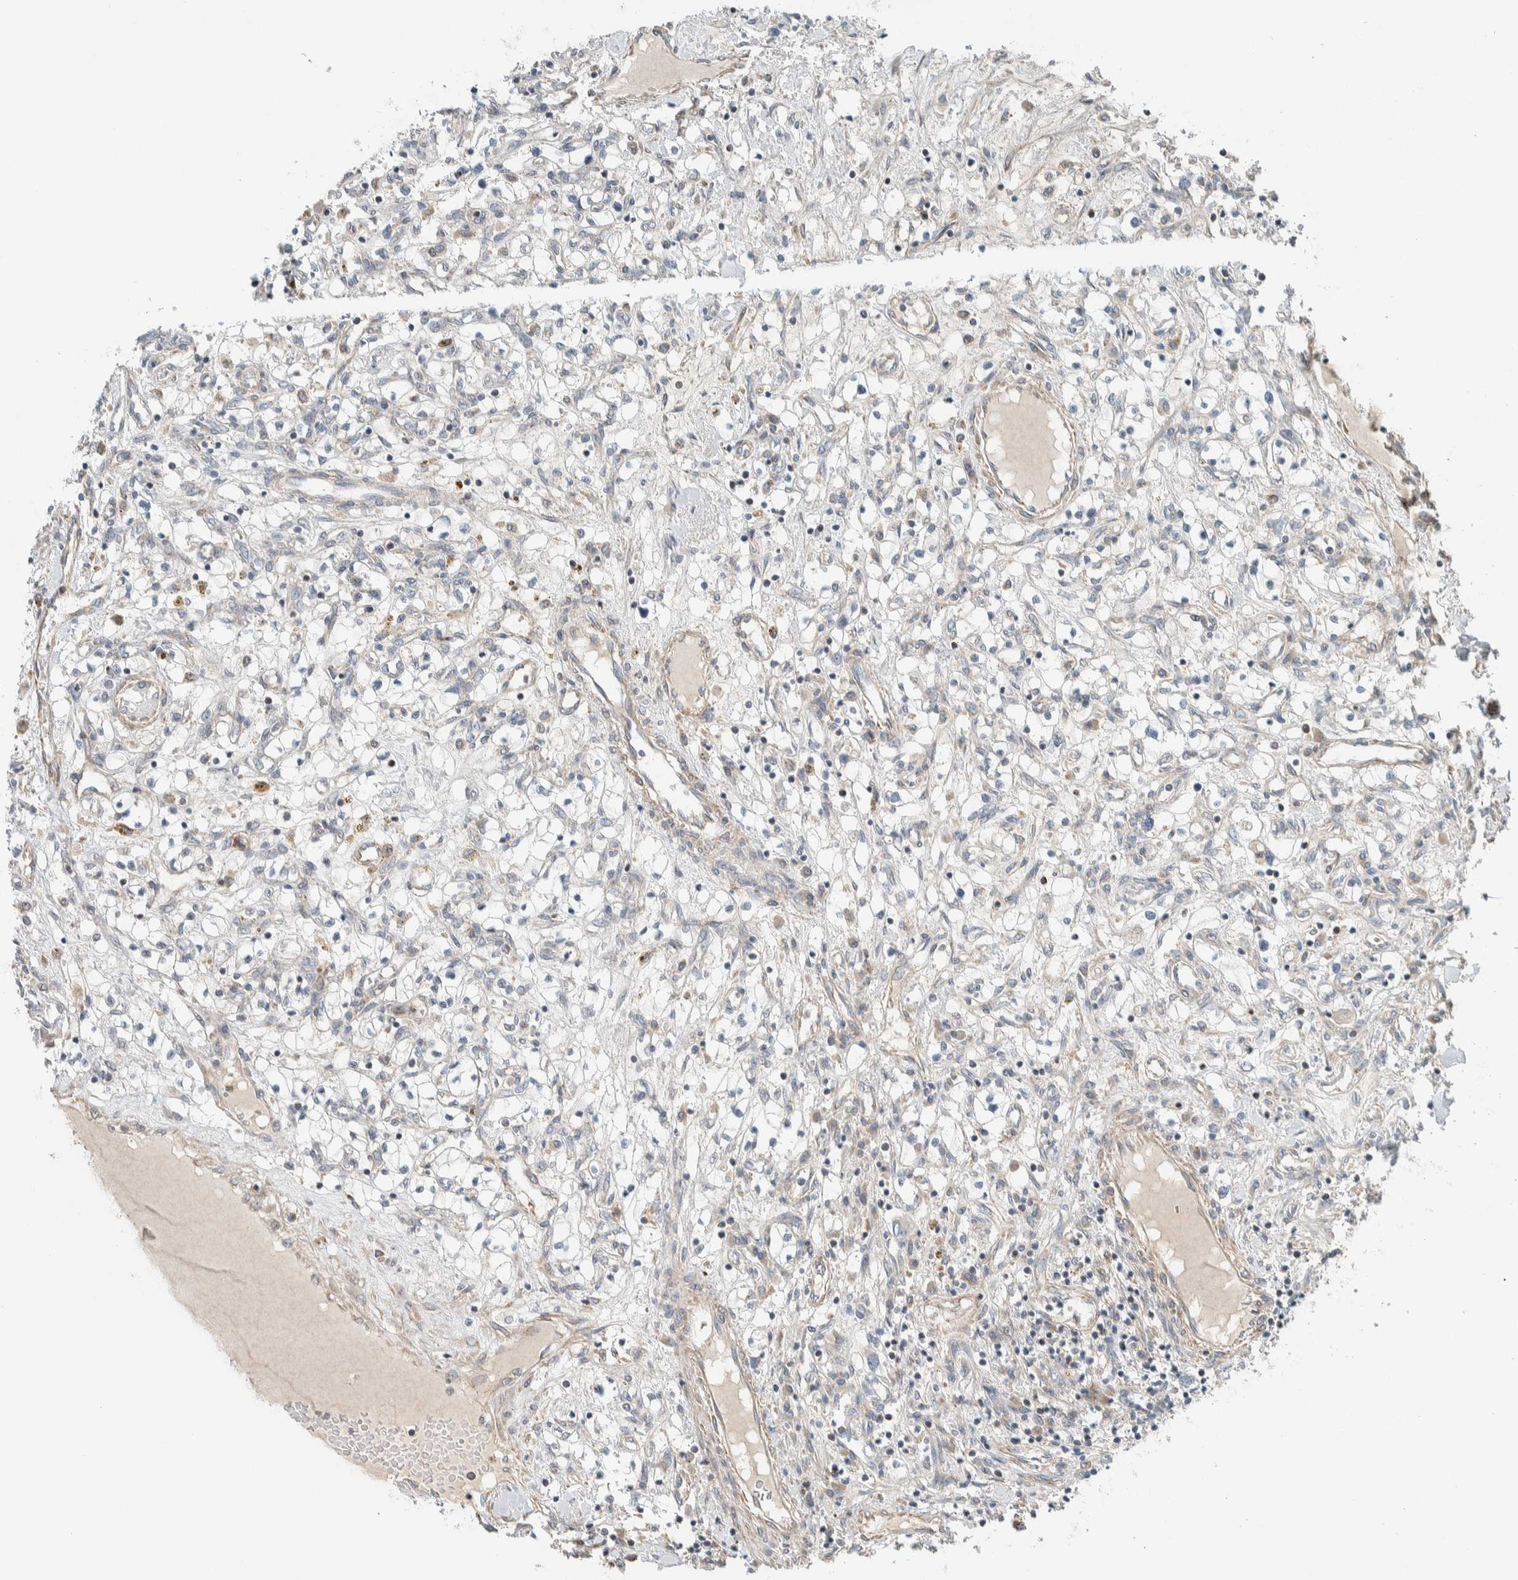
{"staining": {"intensity": "negative", "quantity": "none", "location": "none"}, "tissue": "renal cancer", "cell_type": "Tumor cells", "image_type": "cancer", "snomed": [{"axis": "morphology", "description": "Adenocarcinoma, NOS"}, {"axis": "topography", "description": "Kidney"}], "caption": "Tumor cells are negative for brown protein staining in renal cancer.", "gene": "SLFN12L", "patient": {"sex": "male", "age": 68}}